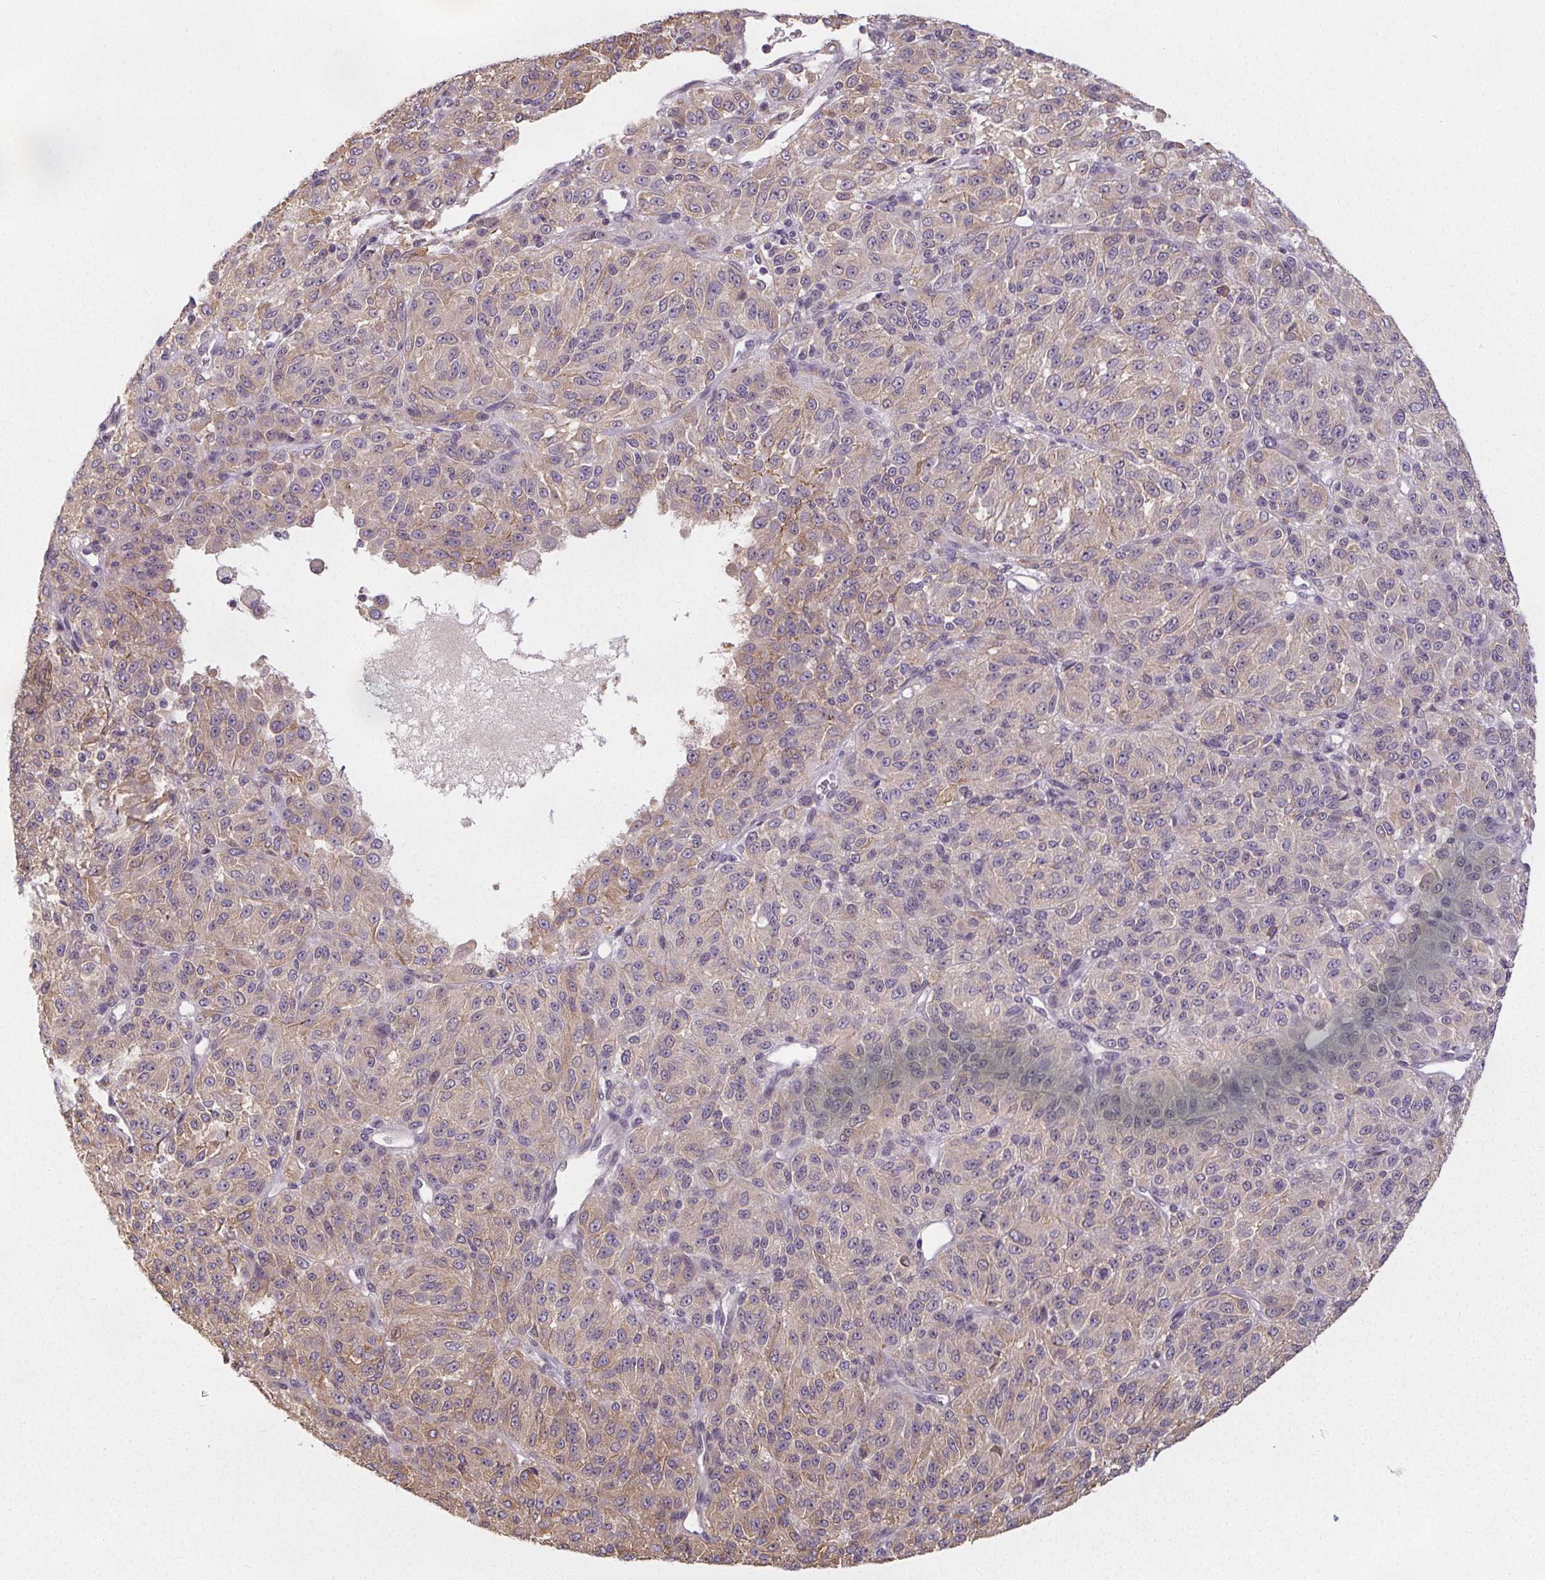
{"staining": {"intensity": "weak", "quantity": "25%-75%", "location": "cytoplasmic/membranous"}, "tissue": "melanoma", "cell_type": "Tumor cells", "image_type": "cancer", "snomed": [{"axis": "morphology", "description": "Malignant melanoma, Metastatic site"}, {"axis": "topography", "description": "Brain"}], "caption": "This photomicrograph exhibits immunohistochemistry staining of human malignant melanoma (metastatic site), with low weak cytoplasmic/membranous positivity in about 25%-75% of tumor cells.", "gene": "SLC26A2", "patient": {"sex": "female", "age": 56}}